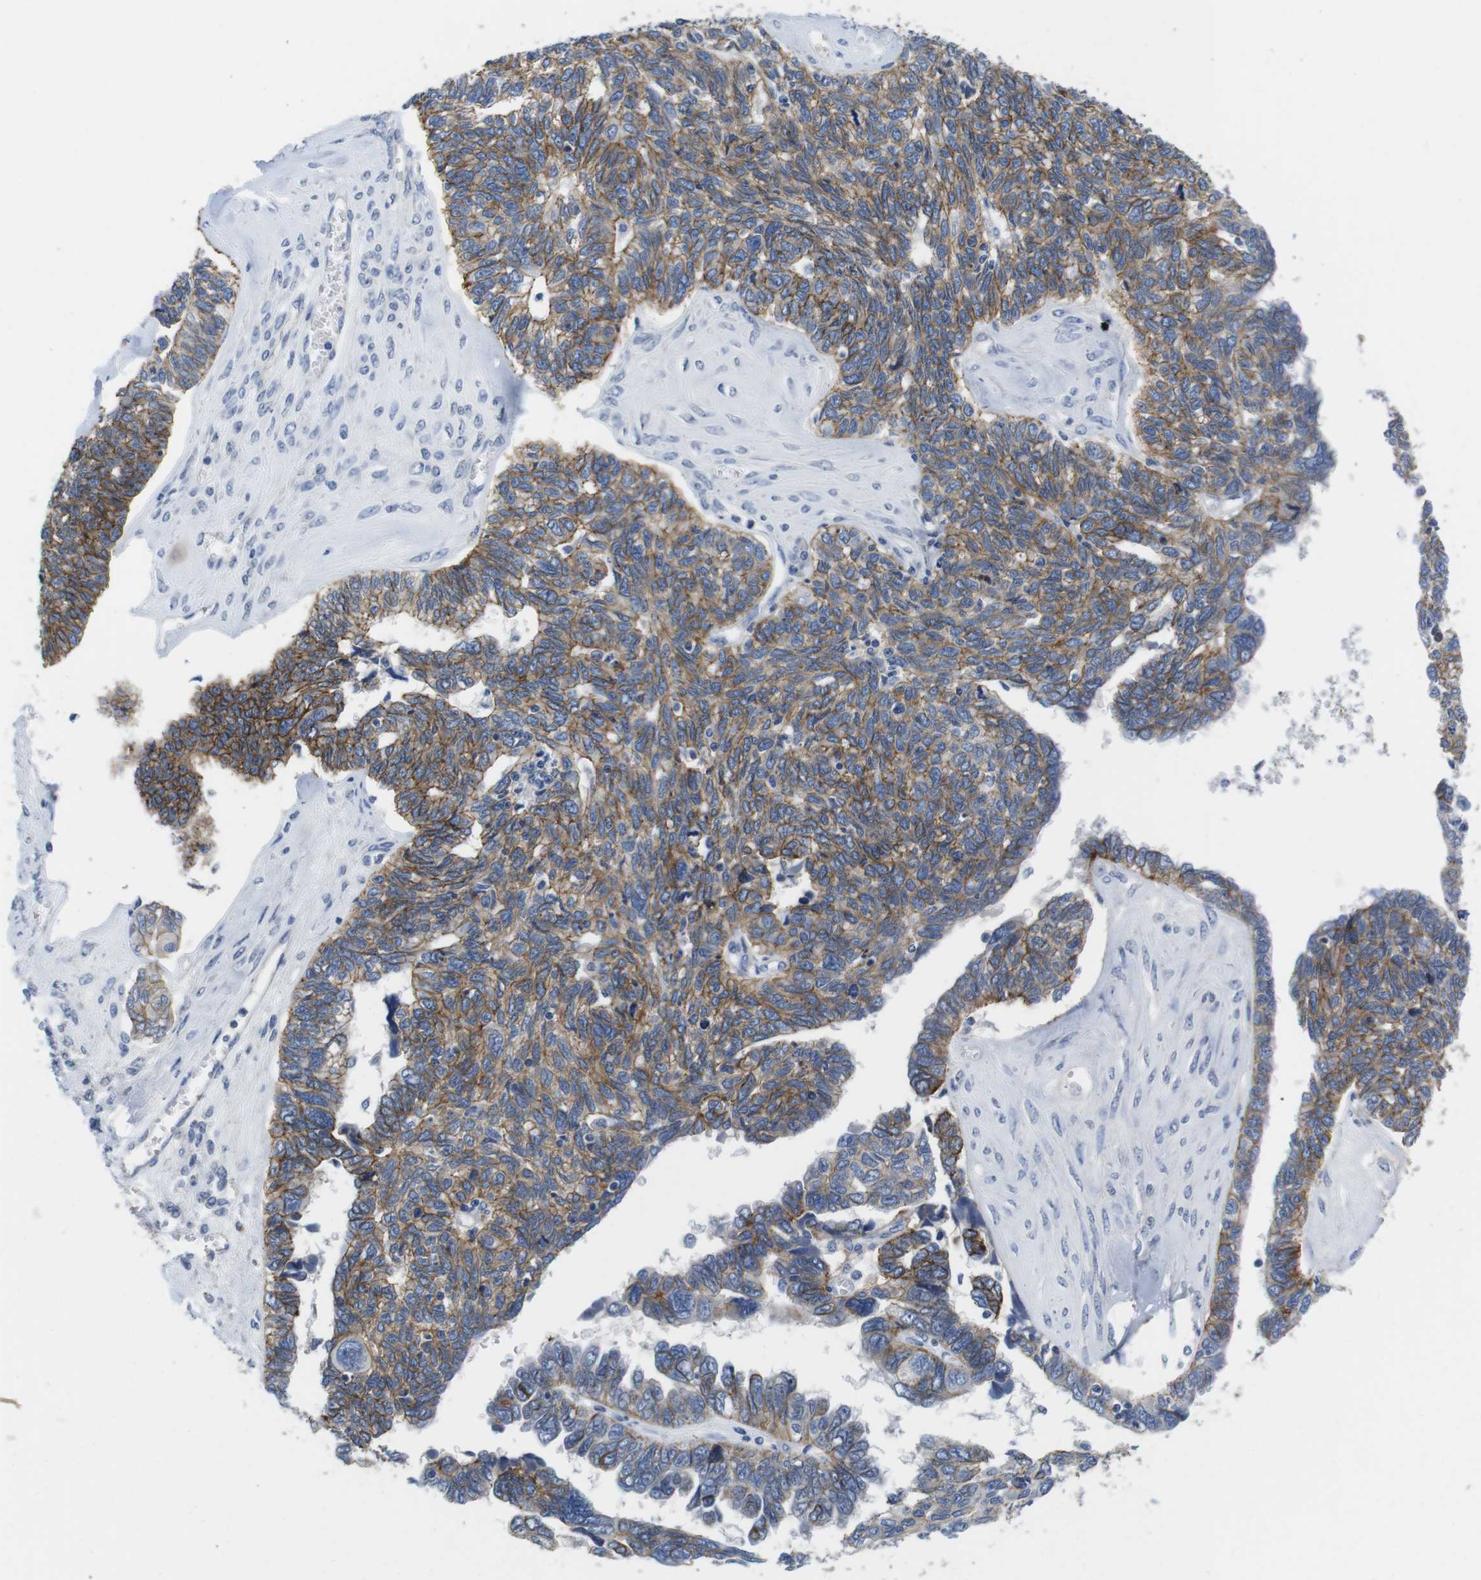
{"staining": {"intensity": "moderate", "quantity": ">75%", "location": "cytoplasmic/membranous"}, "tissue": "ovarian cancer", "cell_type": "Tumor cells", "image_type": "cancer", "snomed": [{"axis": "morphology", "description": "Cystadenocarcinoma, serous, NOS"}, {"axis": "topography", "description": "Ovary"}], "caption": "Ovarian cancer (serous cystadenocarcinoma) stained with immunohistochemistry demonstrates moderate cytoplasmic/membranous expression in about >75% of tumor cells.", "gene": "SCRIB", "patient": {"sex": "female", "age": 79}}